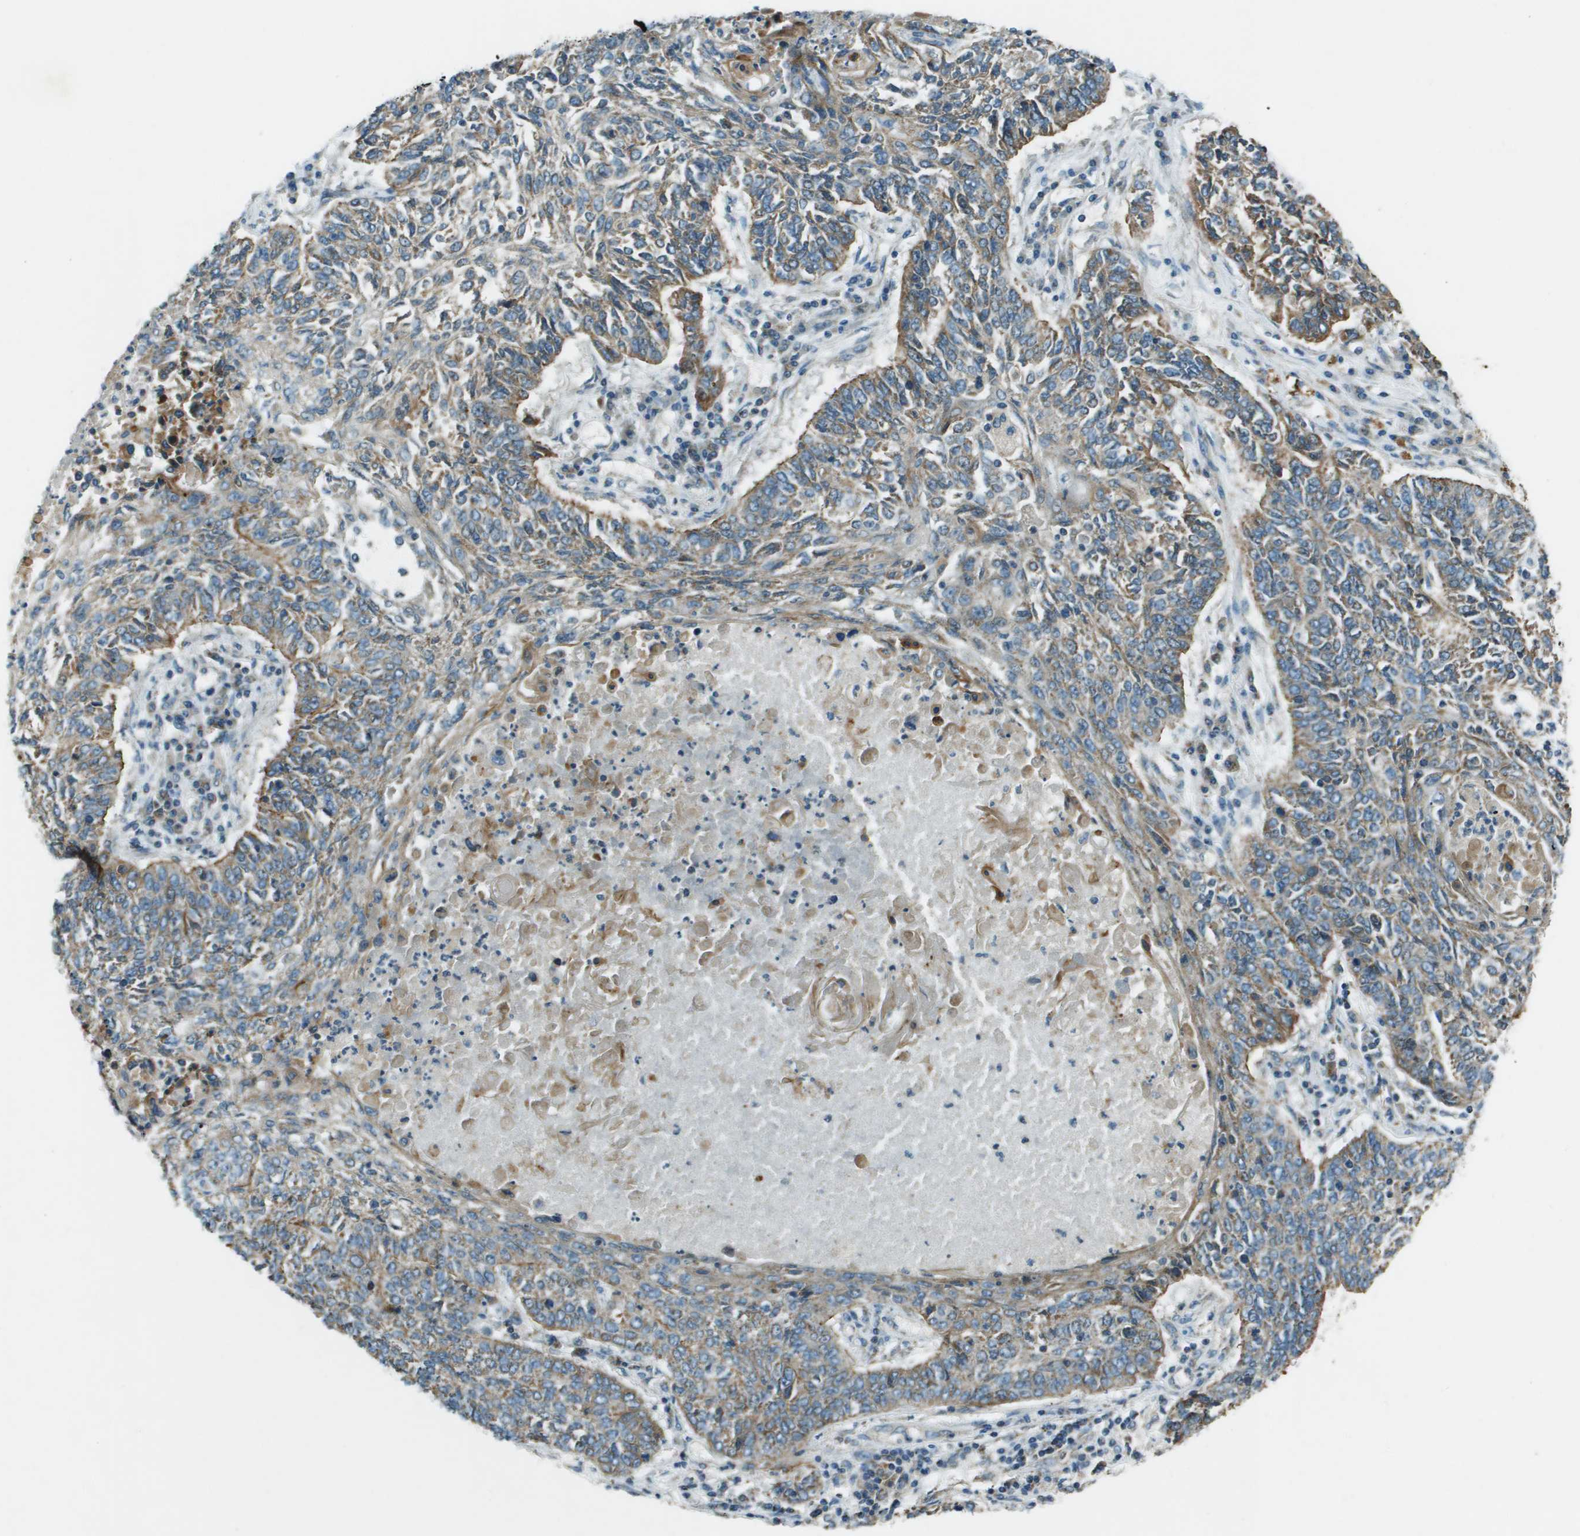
{"staining": {"intensity": "moderate", "quantity": ">75%", "location": "cytoplasmic/membranous"}, "tissue": "lung cancer", "cell_type": "Tumor cells", "image_type": "cancer", "snomed": [{"axis": "morphology", "description": "Normal tissue, NOS"}, {"axis": "morphology", "description": "Squamous cell carcinoma, NOS"}, {"axis": "topography", "description": "Cartilage tissue"}, {"axis": "topography", "description": "Bronchus"}, {"axis": "topography", "description": "Lung"}], "caption": "The photomicrograph exhibits immunohistochemical staining of lung cancer (squamous cell carcinoma). There is moderate cytoplasmic/membranous staining is seen in approximately >75% of tumor cells.", "gene": "MIGA1", "patient": {"sex": "female", "age": 49}}